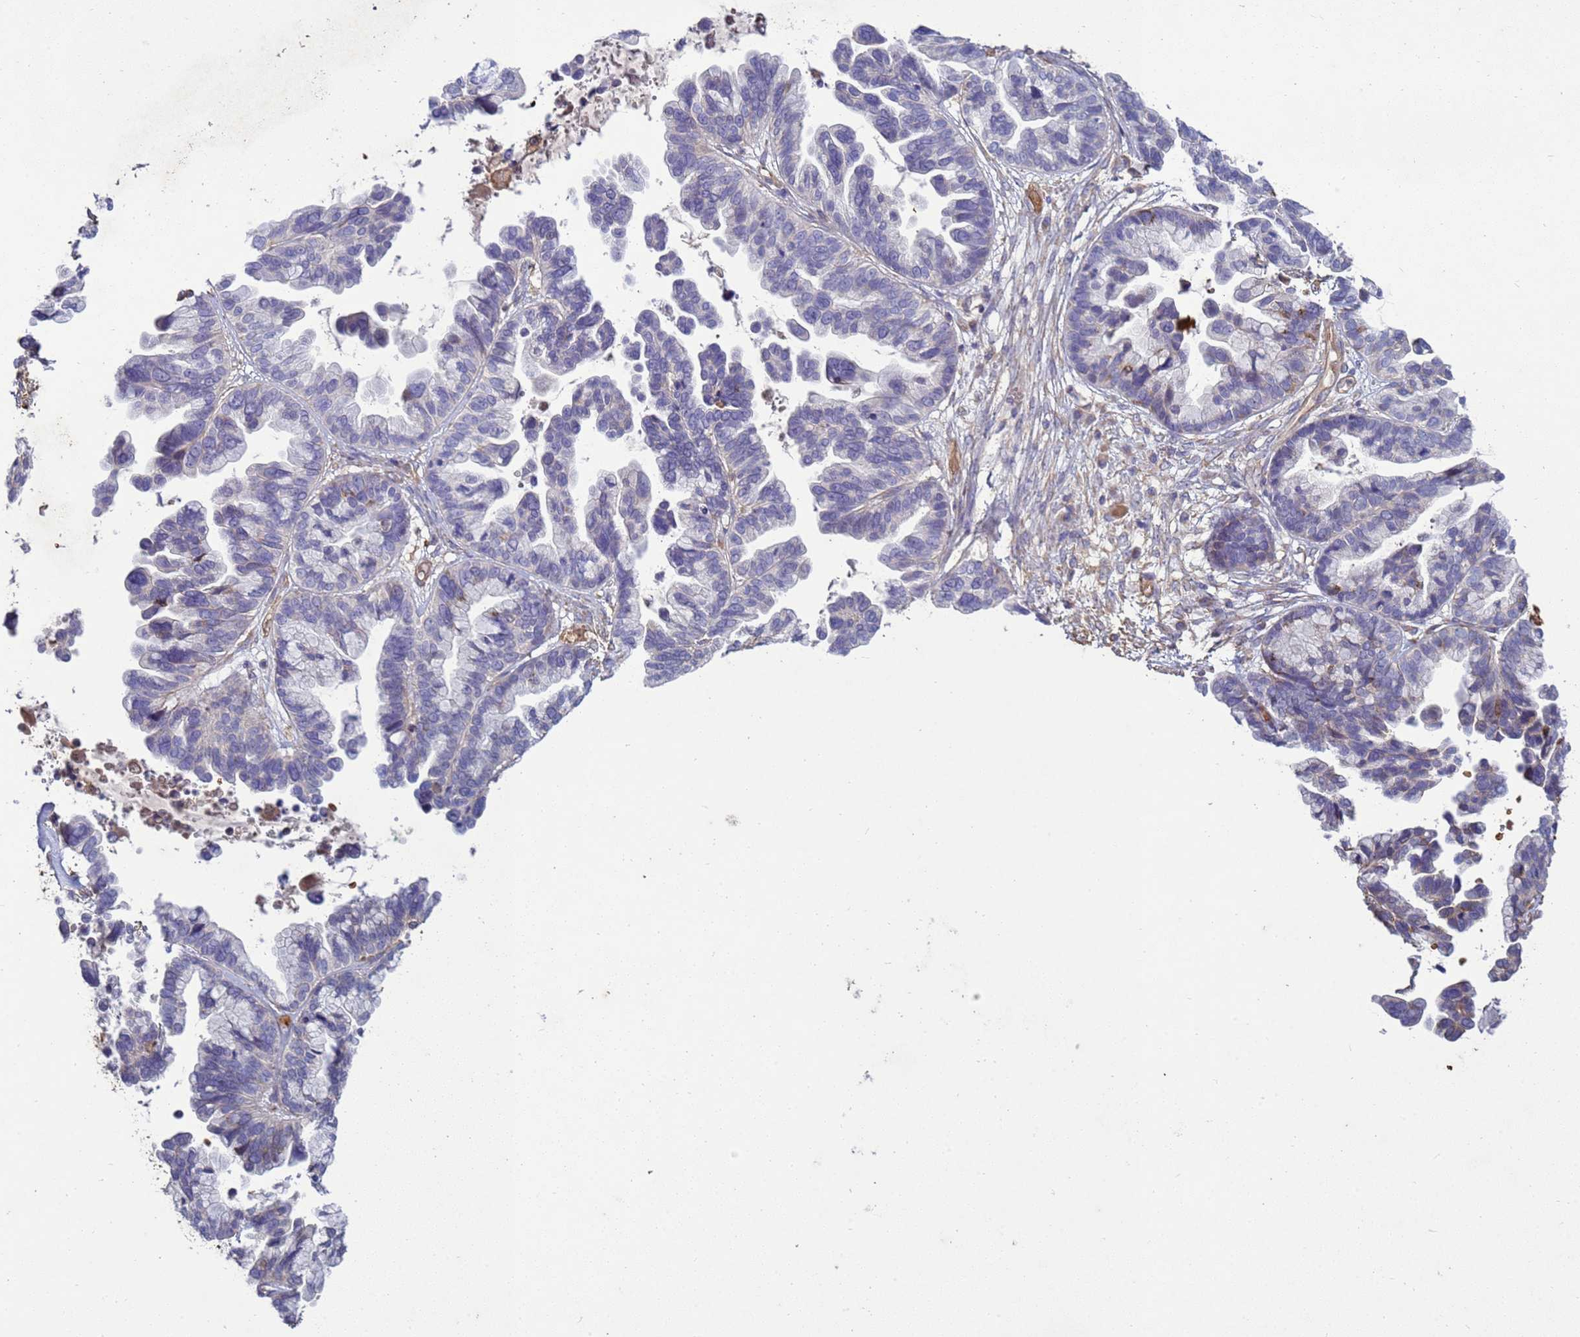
{"staining": {"intensity": "negative", "quantity": "none", "location": "none"}, "tissue": "ovarian cancer", "cell_type": "Tumor cells", "image_type": "cancer", "snomed": [{"axis": "morphology", "description": "Cystadenocarcinoma, serous, NOS"}, {"axis": "topography", "description": "Ovary"}], "caption": "Immunohistochemical staining of serous cystadenocarcinoma (ovarian) reveals no significant staining in tumor cells.", "gene": "SGIP1", "patient": {"sex": "female", "age": 56}}